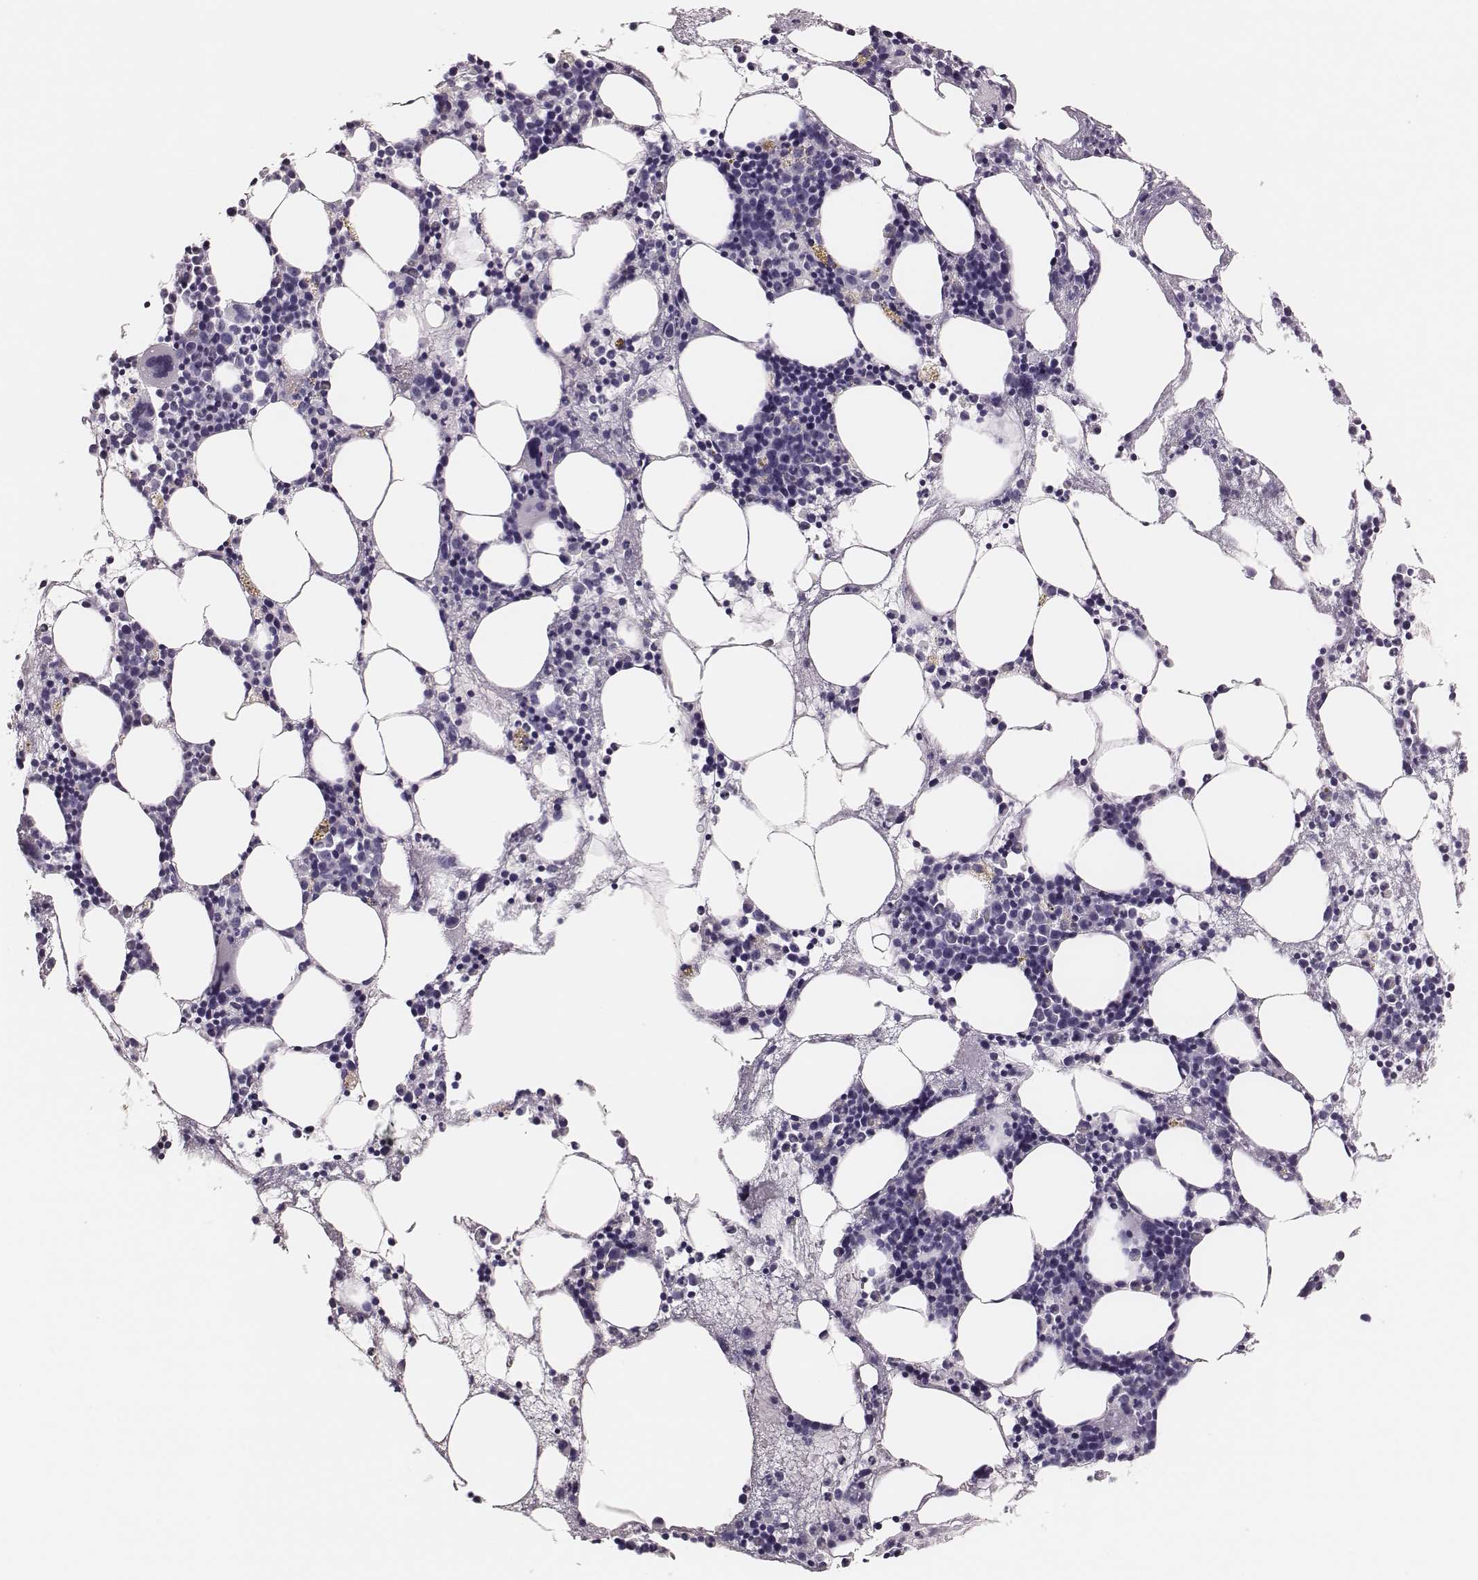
{"staining": {"intensity": "negative", "quantity": "none", "location": "none"}, "tissue": "bone marrow", "cell_type": "Hematopoietic cells", "image_type": "normal", "snomed": [{"axis": "morphology", "description": "Normal tissue, NOS"}, {"axis": "topography", "description": "Bone marrow"}], "caption": "Immunohistochemistry of benign human bone marrow displays no staining in hematopoietic cells. (DAB immunohistochemistry (IHC) visualized using brightfield microscopy, high magnification).", "gene": "H1", "patient": {"sex": "male", "age": 54}}